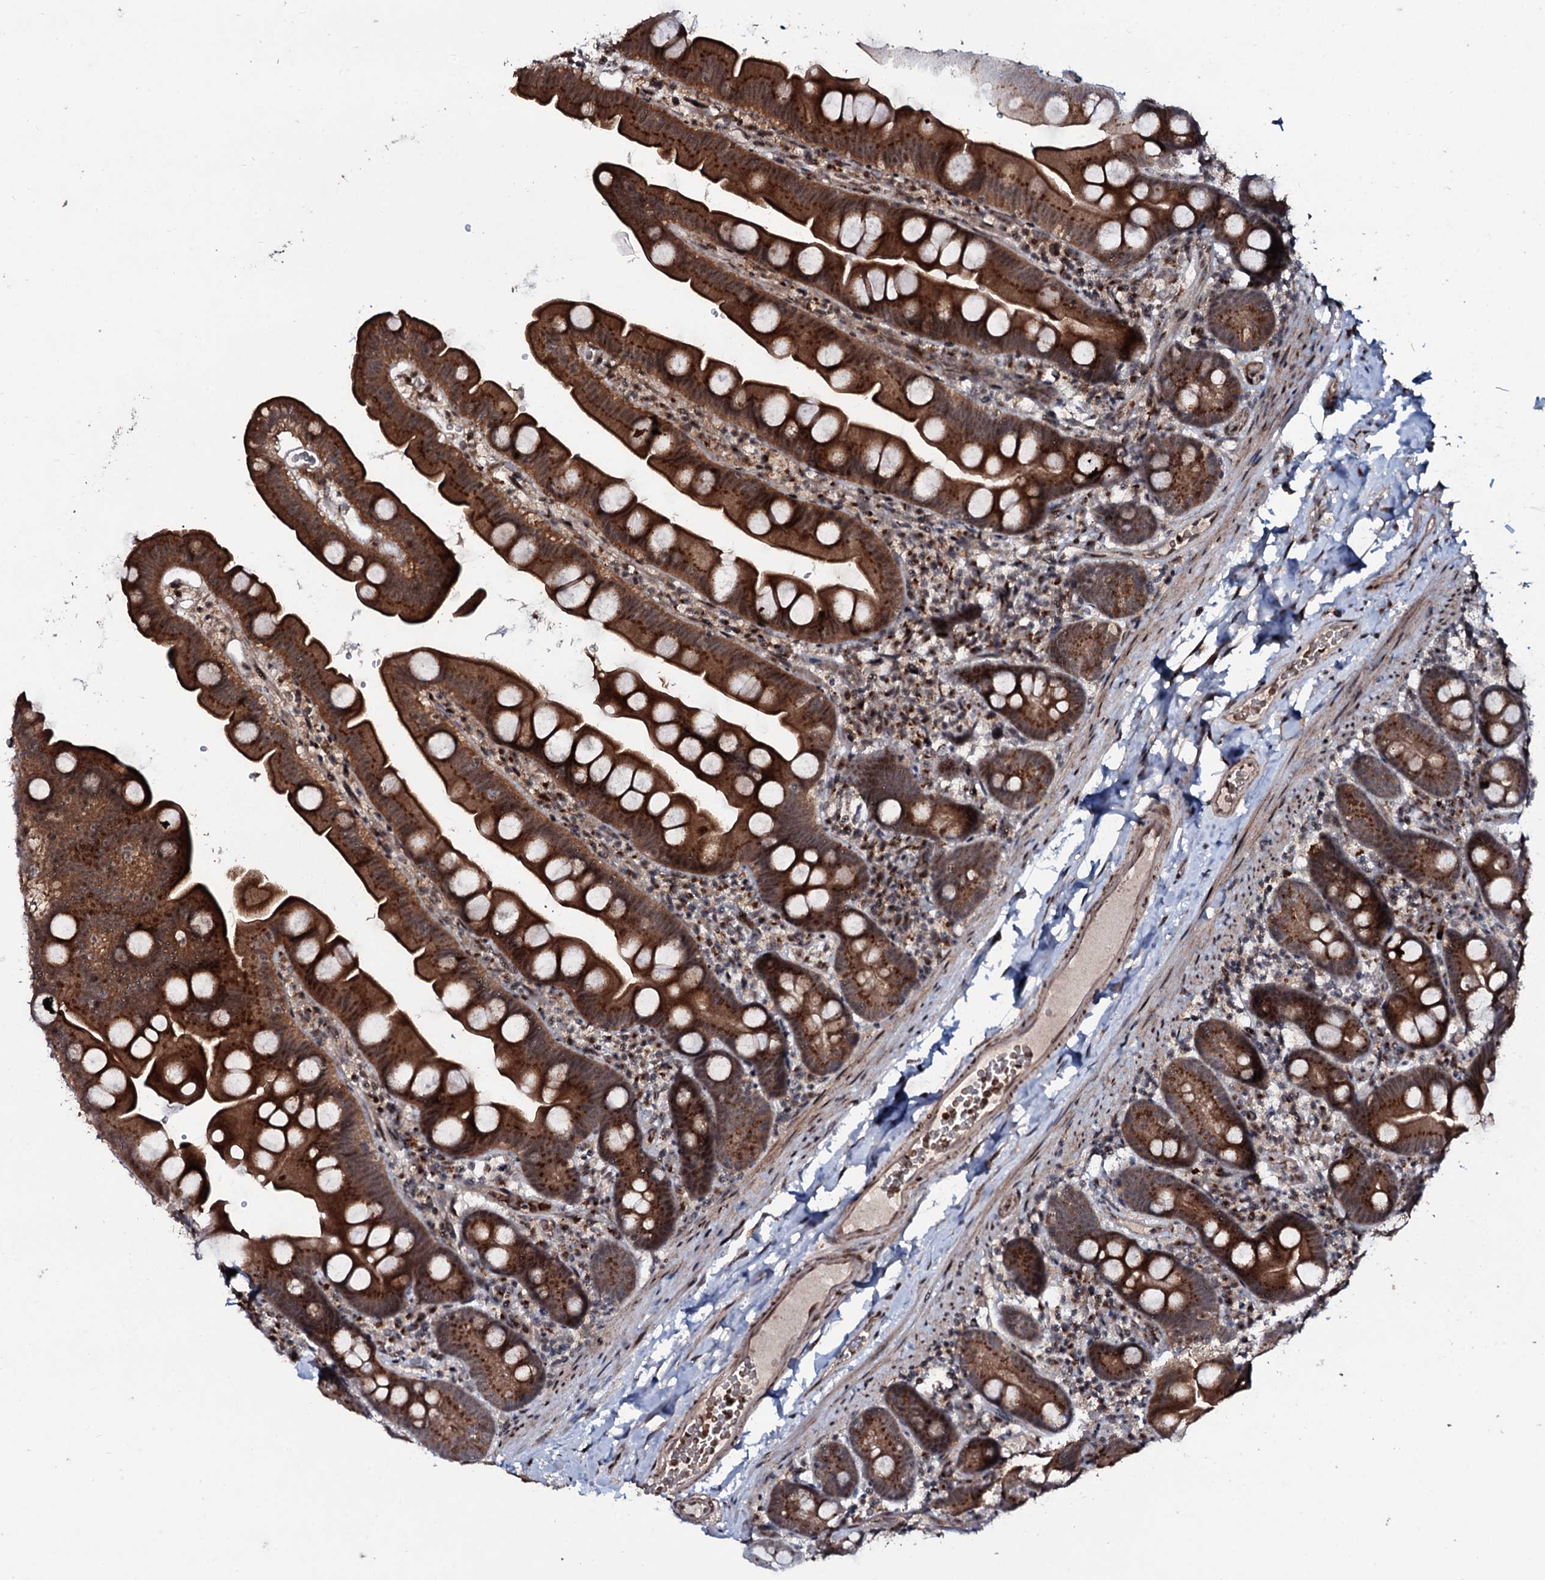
{"staining": {"intensity": "strong", "quantity": ">75%", "location": "cytoplasmic/membranous"}, "tissue": "small intestine", "cell_type": "Glandular cells", "image_type": "normal", "snomed": [{"axis": "morphology", "description": "Normal tissue, NOS"}, {"axis": "topography", "description": "Small intestine"}], "caption": "Protein staining by immunohistochemistry reveals strong cytoplasmic/membranous expression in about >75% of glandular cells in benign small intestine.", "gene": "COG6", "patient": {"sex": "female", "age": 68}}